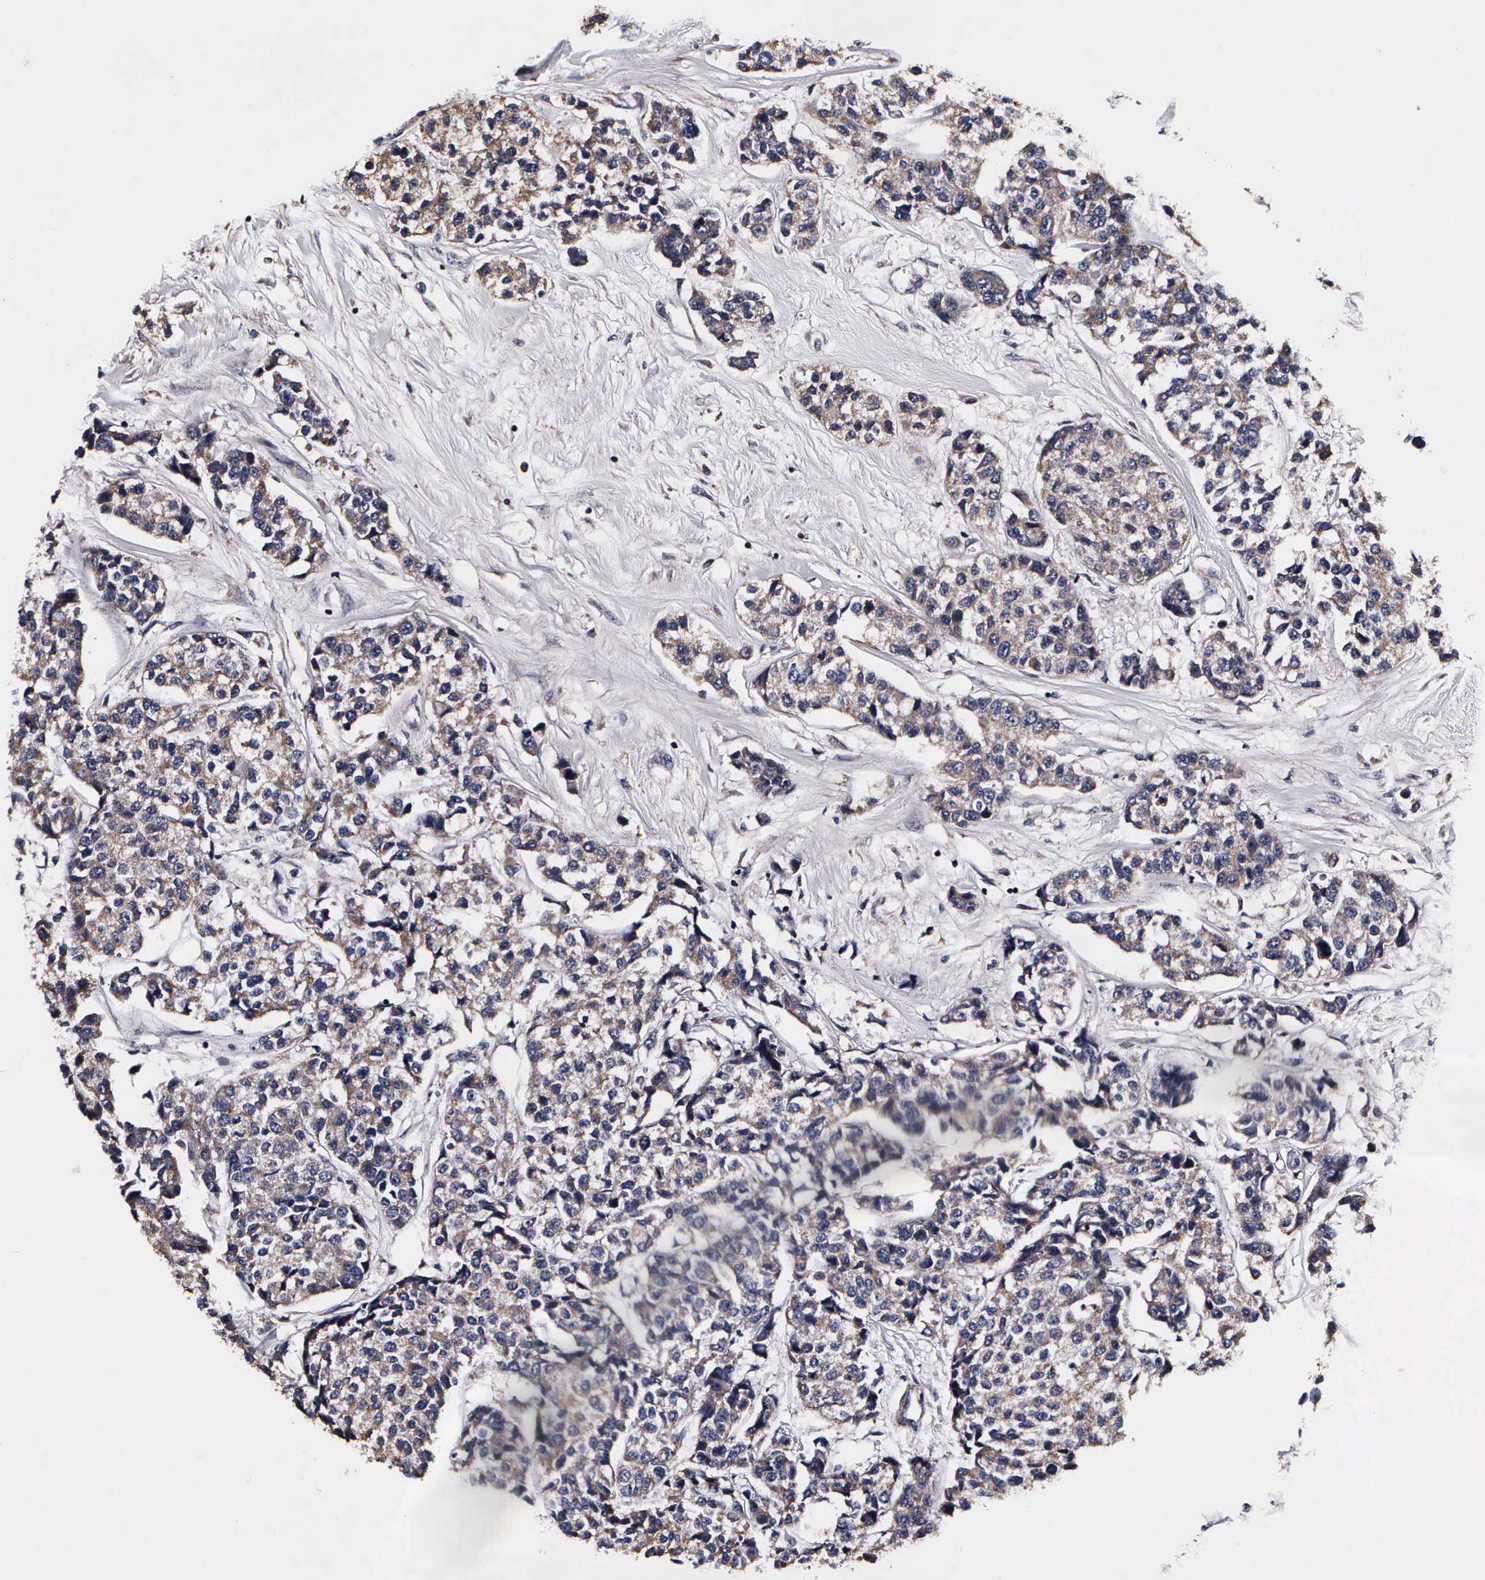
{"staining": {"intensity": "weak", "quantity": ">75%", "location": "cytoplasmic/membranous"}, "tissue": "breast cancer", "cell_type": "Tumor cells", "image_type": "cancer", "snomed": [{"axis": "morphology", "description": "Duct carcinoma"}, {"axis": "topography", "description": "Breast"}], "caption": "A brown stain highlights weak cytoplasmic/membranous expression of a protein in human infiltrating ductal carcinoma (breast) tumor cells.", "gene": "PSMA3", "patient": {"sex": "female", "age": 51}}